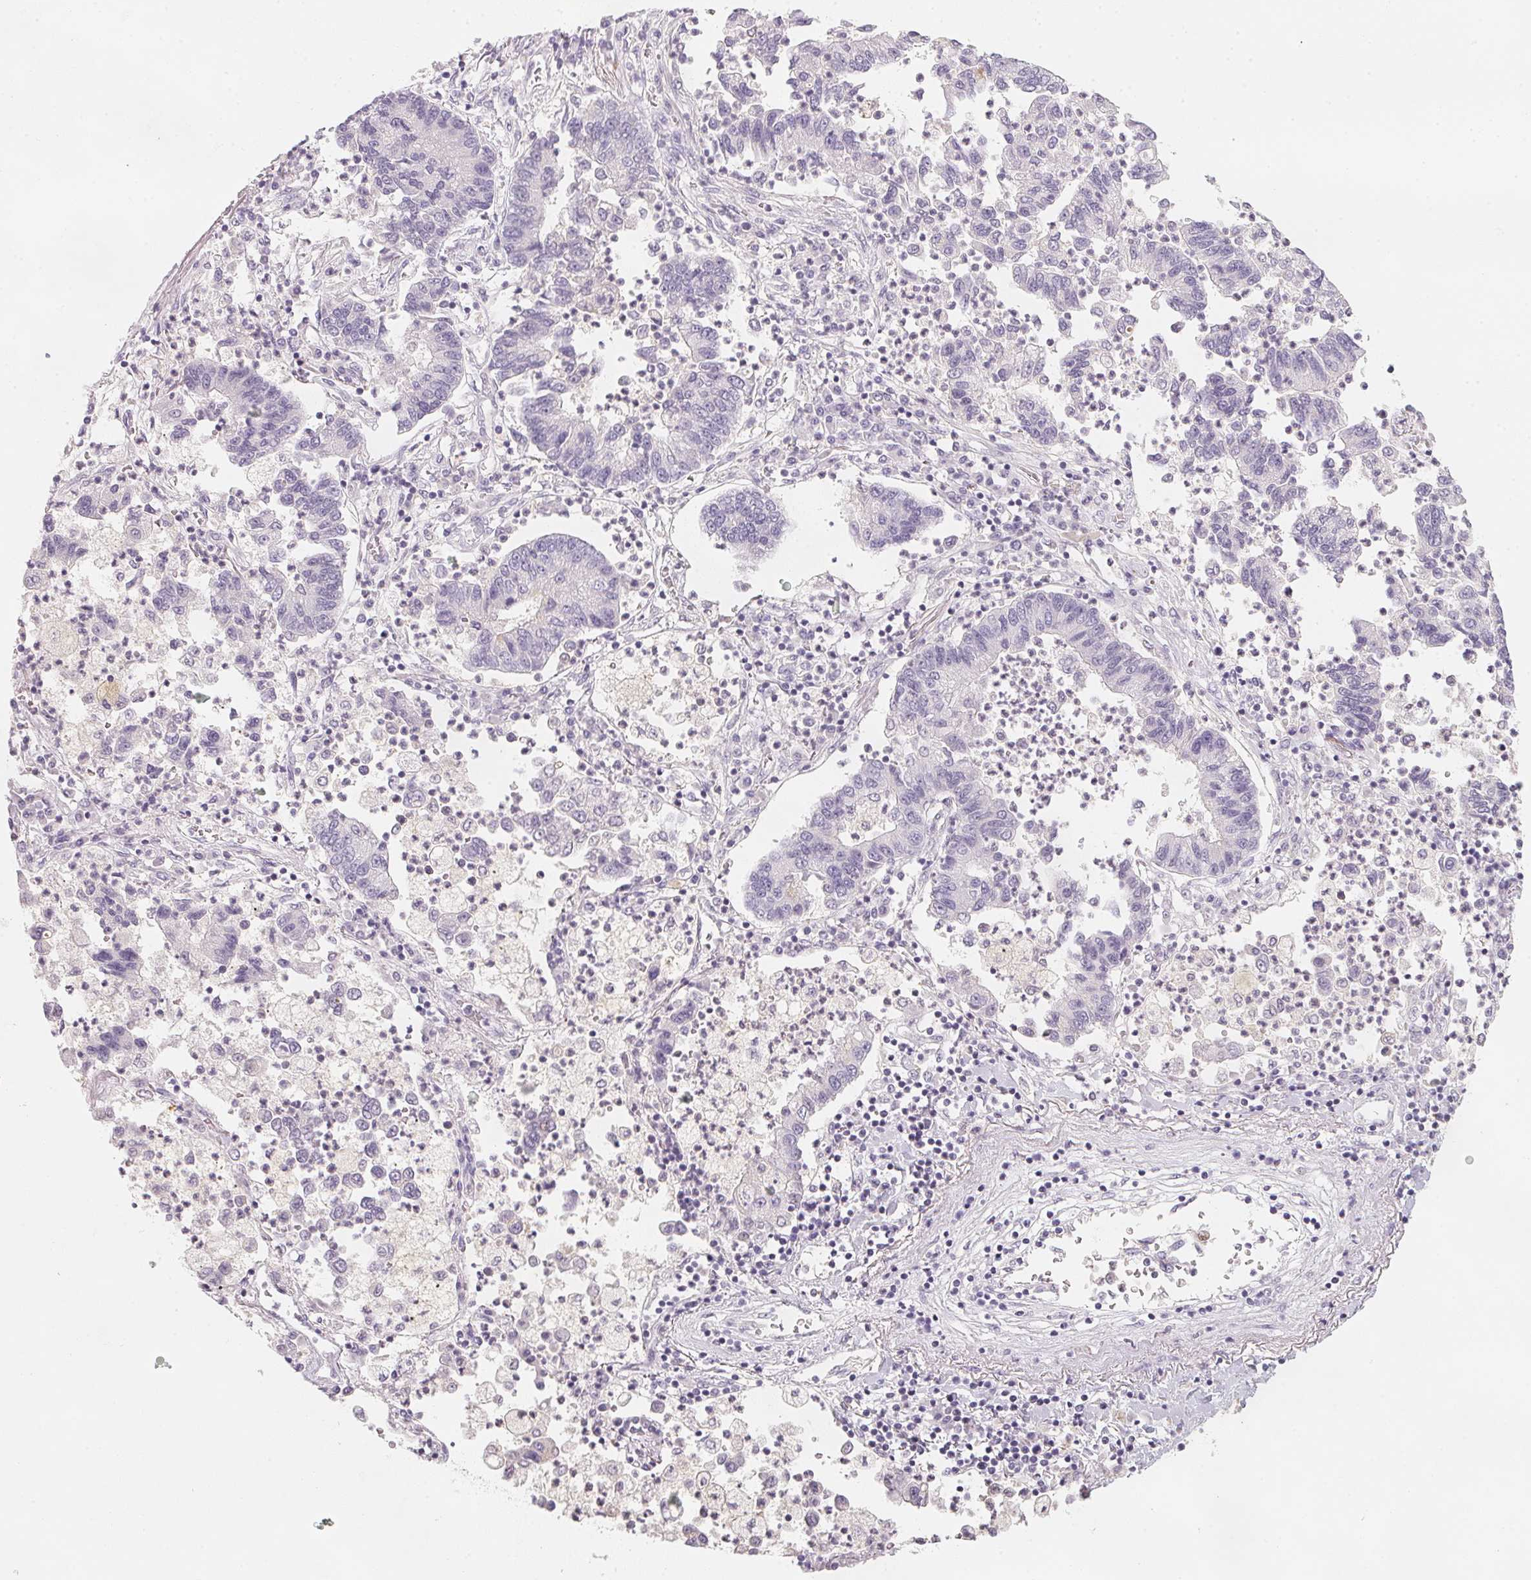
{"staining": {"intensity": "negative", "quantity": "none", "location": "none"}, "tissue": "lung cancer", "cell_type": "Tumor cells", "image_type": "cancer", "snomed": [{"axis": "morphology", "description": "Adenocarcinoma, NOS"}, {"axis": "topography", "description": "Lung"}], "caption": "DAB (3,3'-diaminobenzidine) immunohistochemical staining of lung cancer (adenocarcinoma) exhibits no significant staining in tumor cells.", "gene": "CFAP276", "patient": {"sex": "female", "age": 57}}